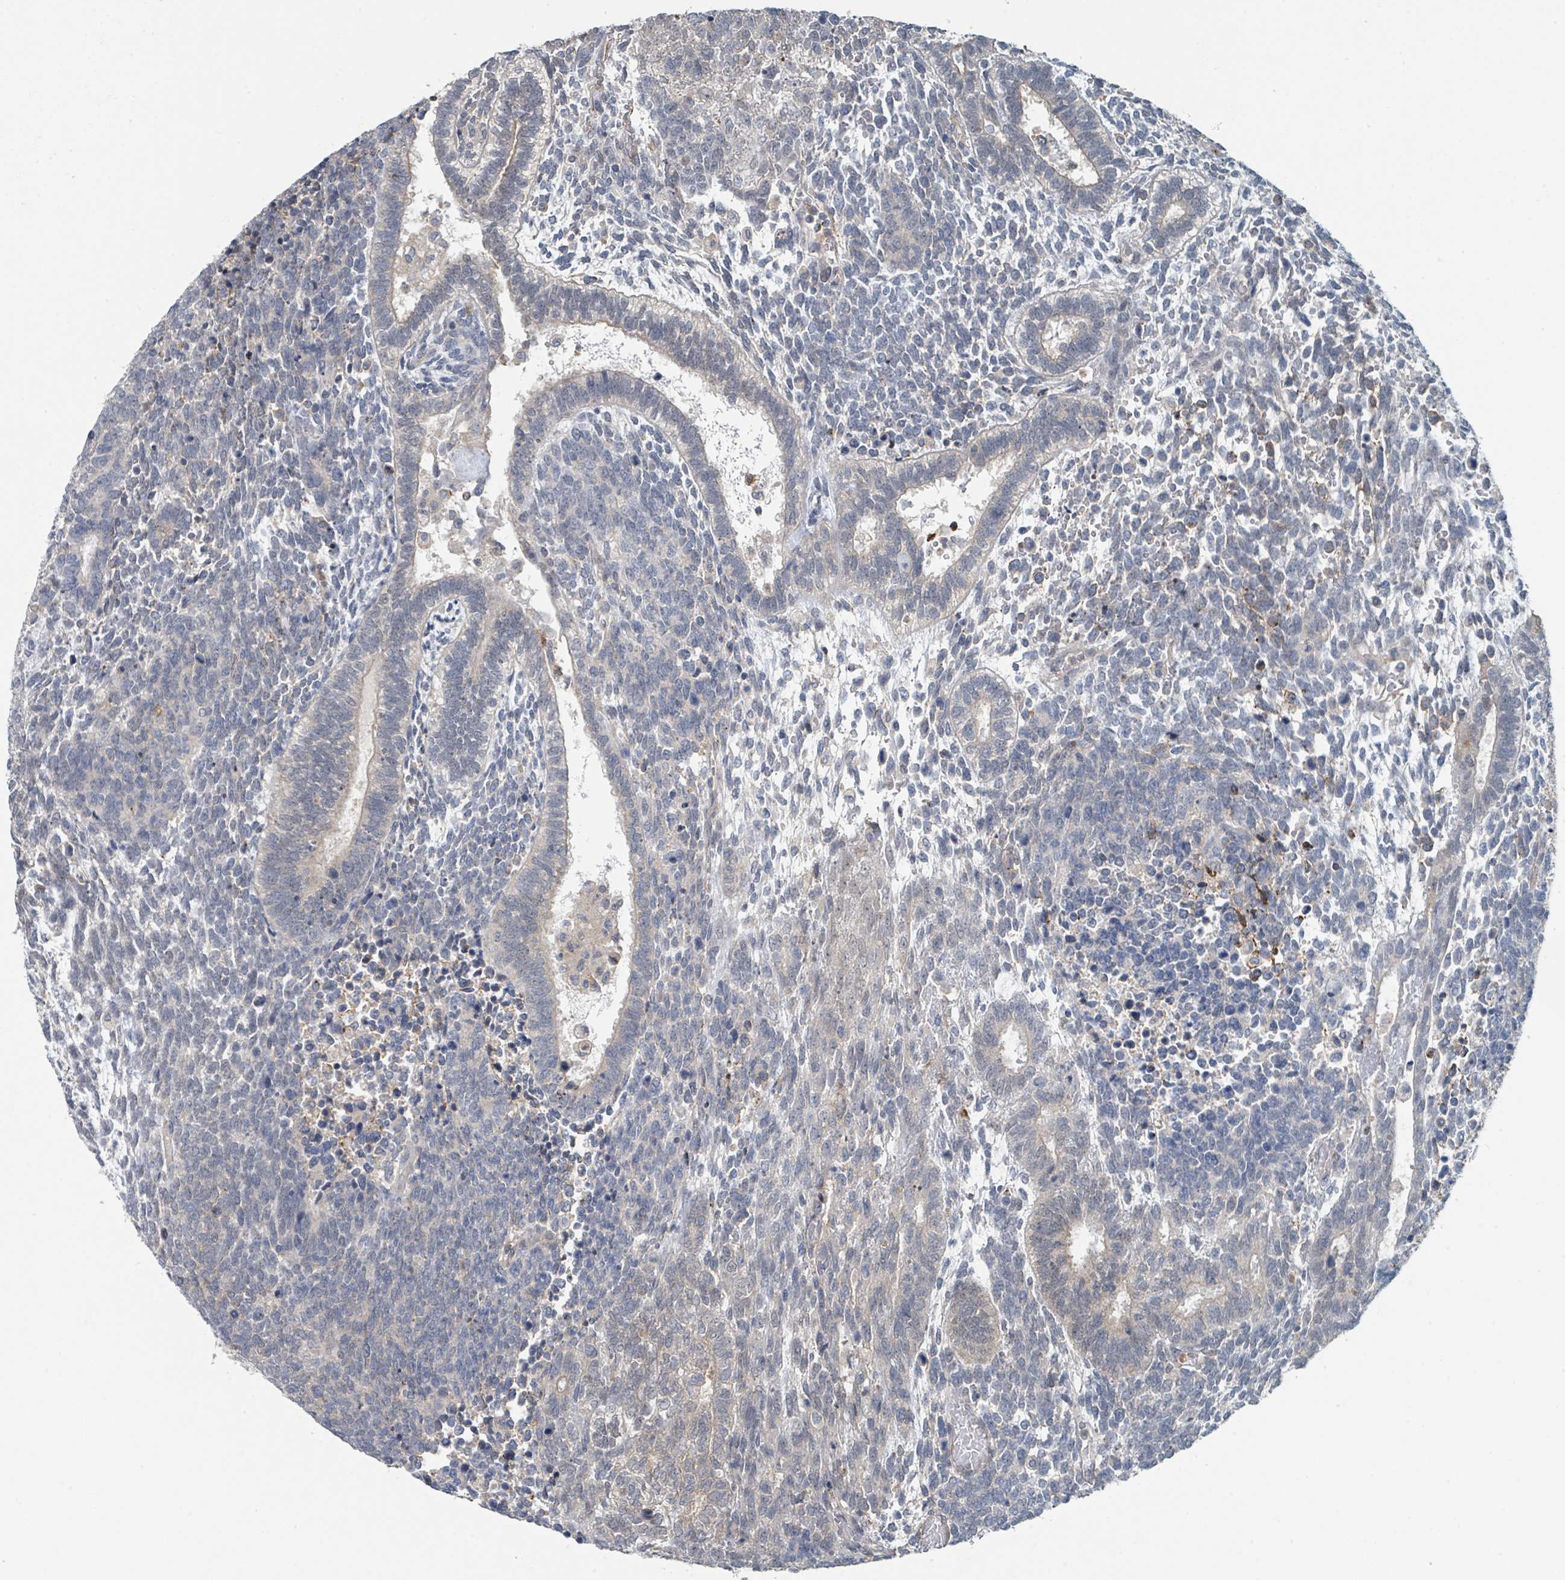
{"staining": {"intensity": "negative", "quantity": "none", "location": "none"}, "tissue": "testis cancer", "cell_type": "Tumor cells", "image_type": "cancer", "snomed": [{"axis": "morphology", "description": "Carcinoma, Embryonal, NOS"}, {"axis": "topography", "description": "Testis"}], "caption": "Immunohistochemistry (IHC) histopathology image of testis cancer (embryonal carcinoma) stained for a protein (brown), which shows no expression in tumor cells. The staining was performed using DAB to visualize the protein expression in brown, while the nuclei were stained in blue with hematoxylin (Magnification: 20x).", "gene": "LRRC42", "patient": {"sex": "male", "age": 23}}